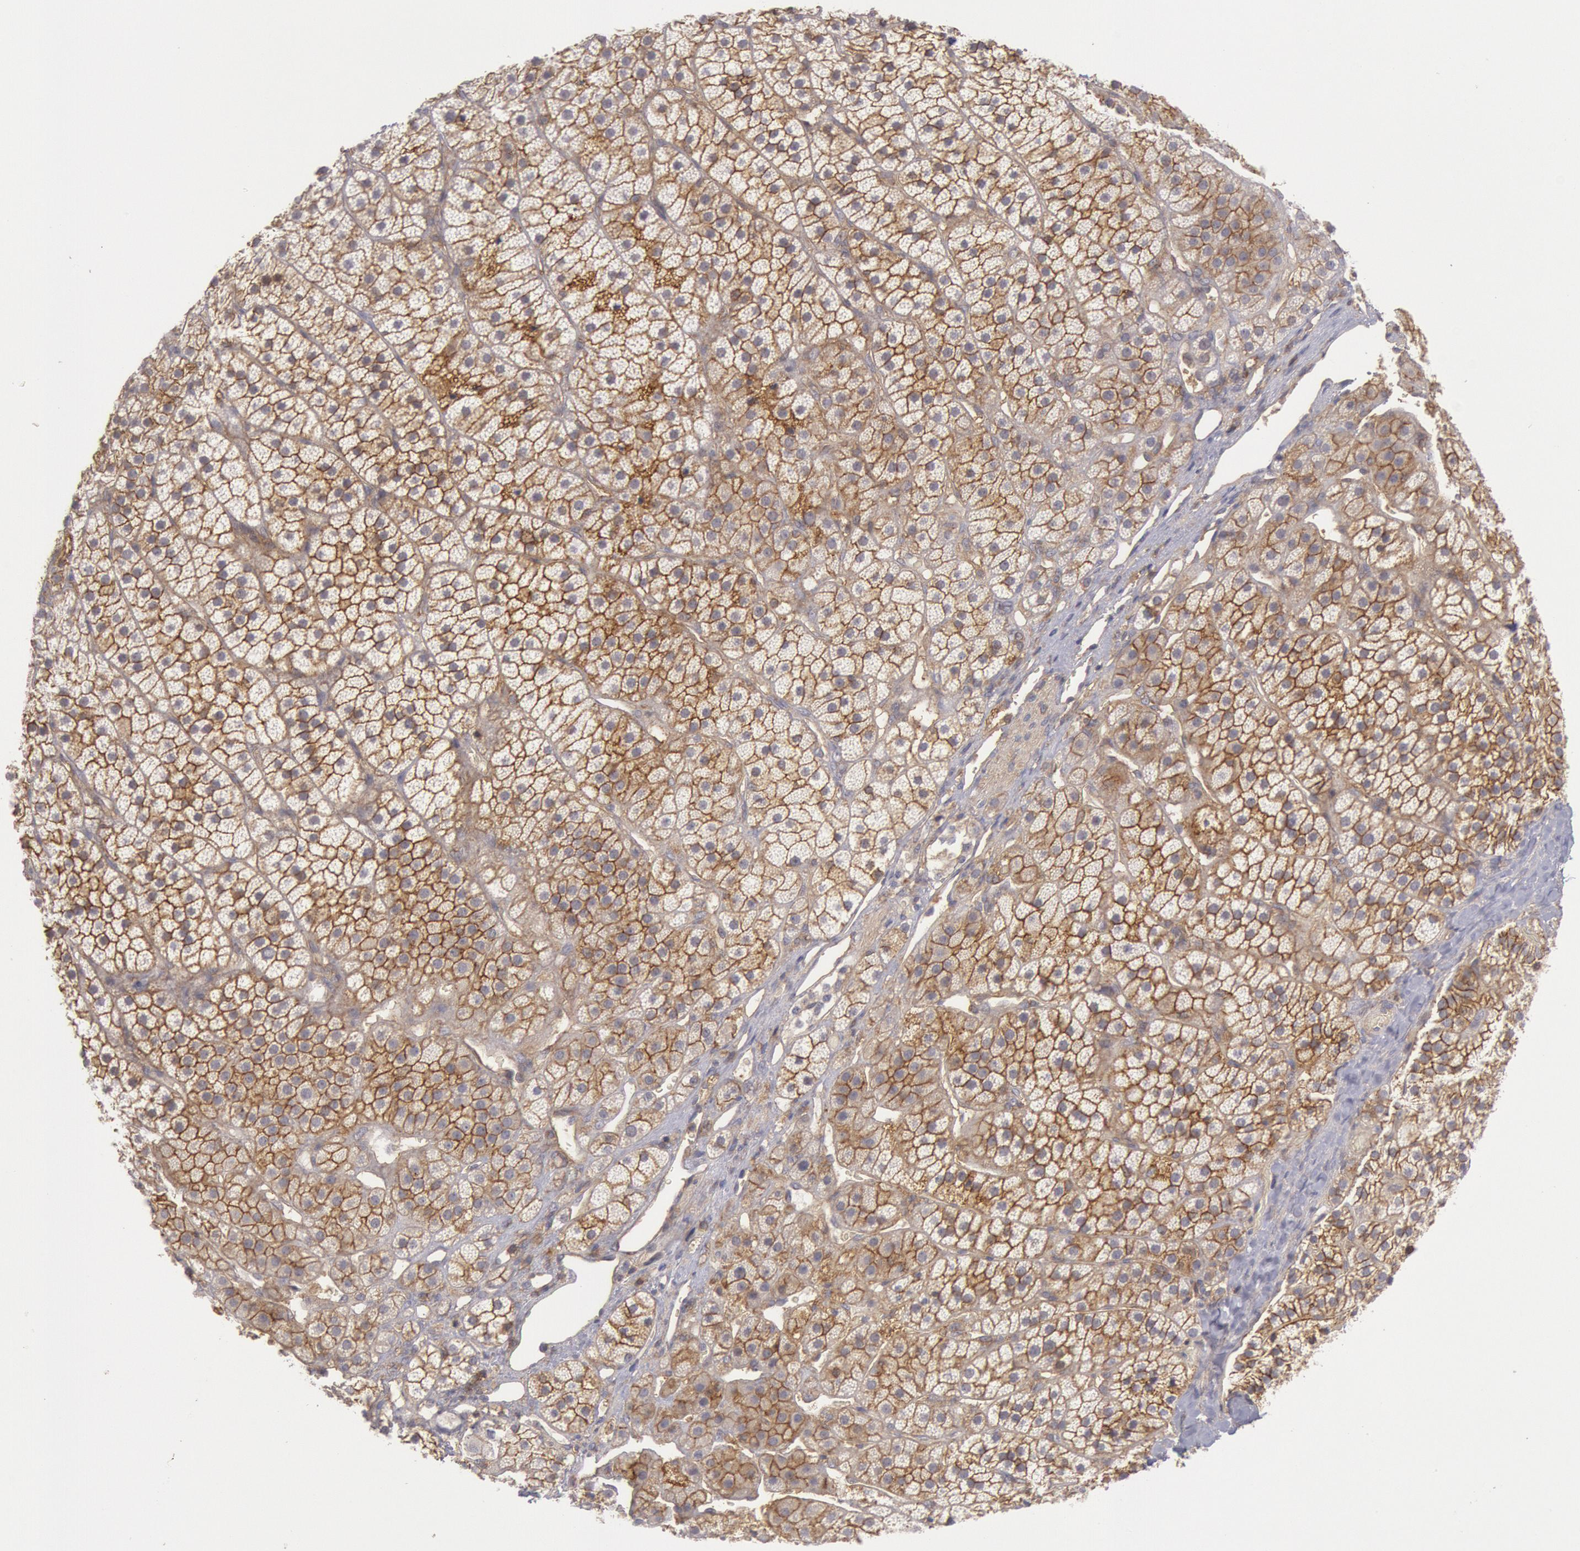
{"staining": {"intensity": "moderate", "quantity": ">75%", "location": "cytoplasmic/membranous"}, "tissue": "adrenal gland", "cell_type": "Glandular cells", "image_type": "normal", "snomed": [{"axis": "morphology", "description": "Normal tissue, NOS"}, {"axis": "topography", "description": "Adrenal gland"}], "caption": "A brown stain labels moderate cytoplasmic/membranous positivity of a protein in glandular cells of unremarkable human adrenal gland. (DAB (3,3'-diaminobenzidine) IHC, brown staining for protein, blue staining for nuclei).", "gene": "STX4", "patient": {"sex": "female", "age": 44}}